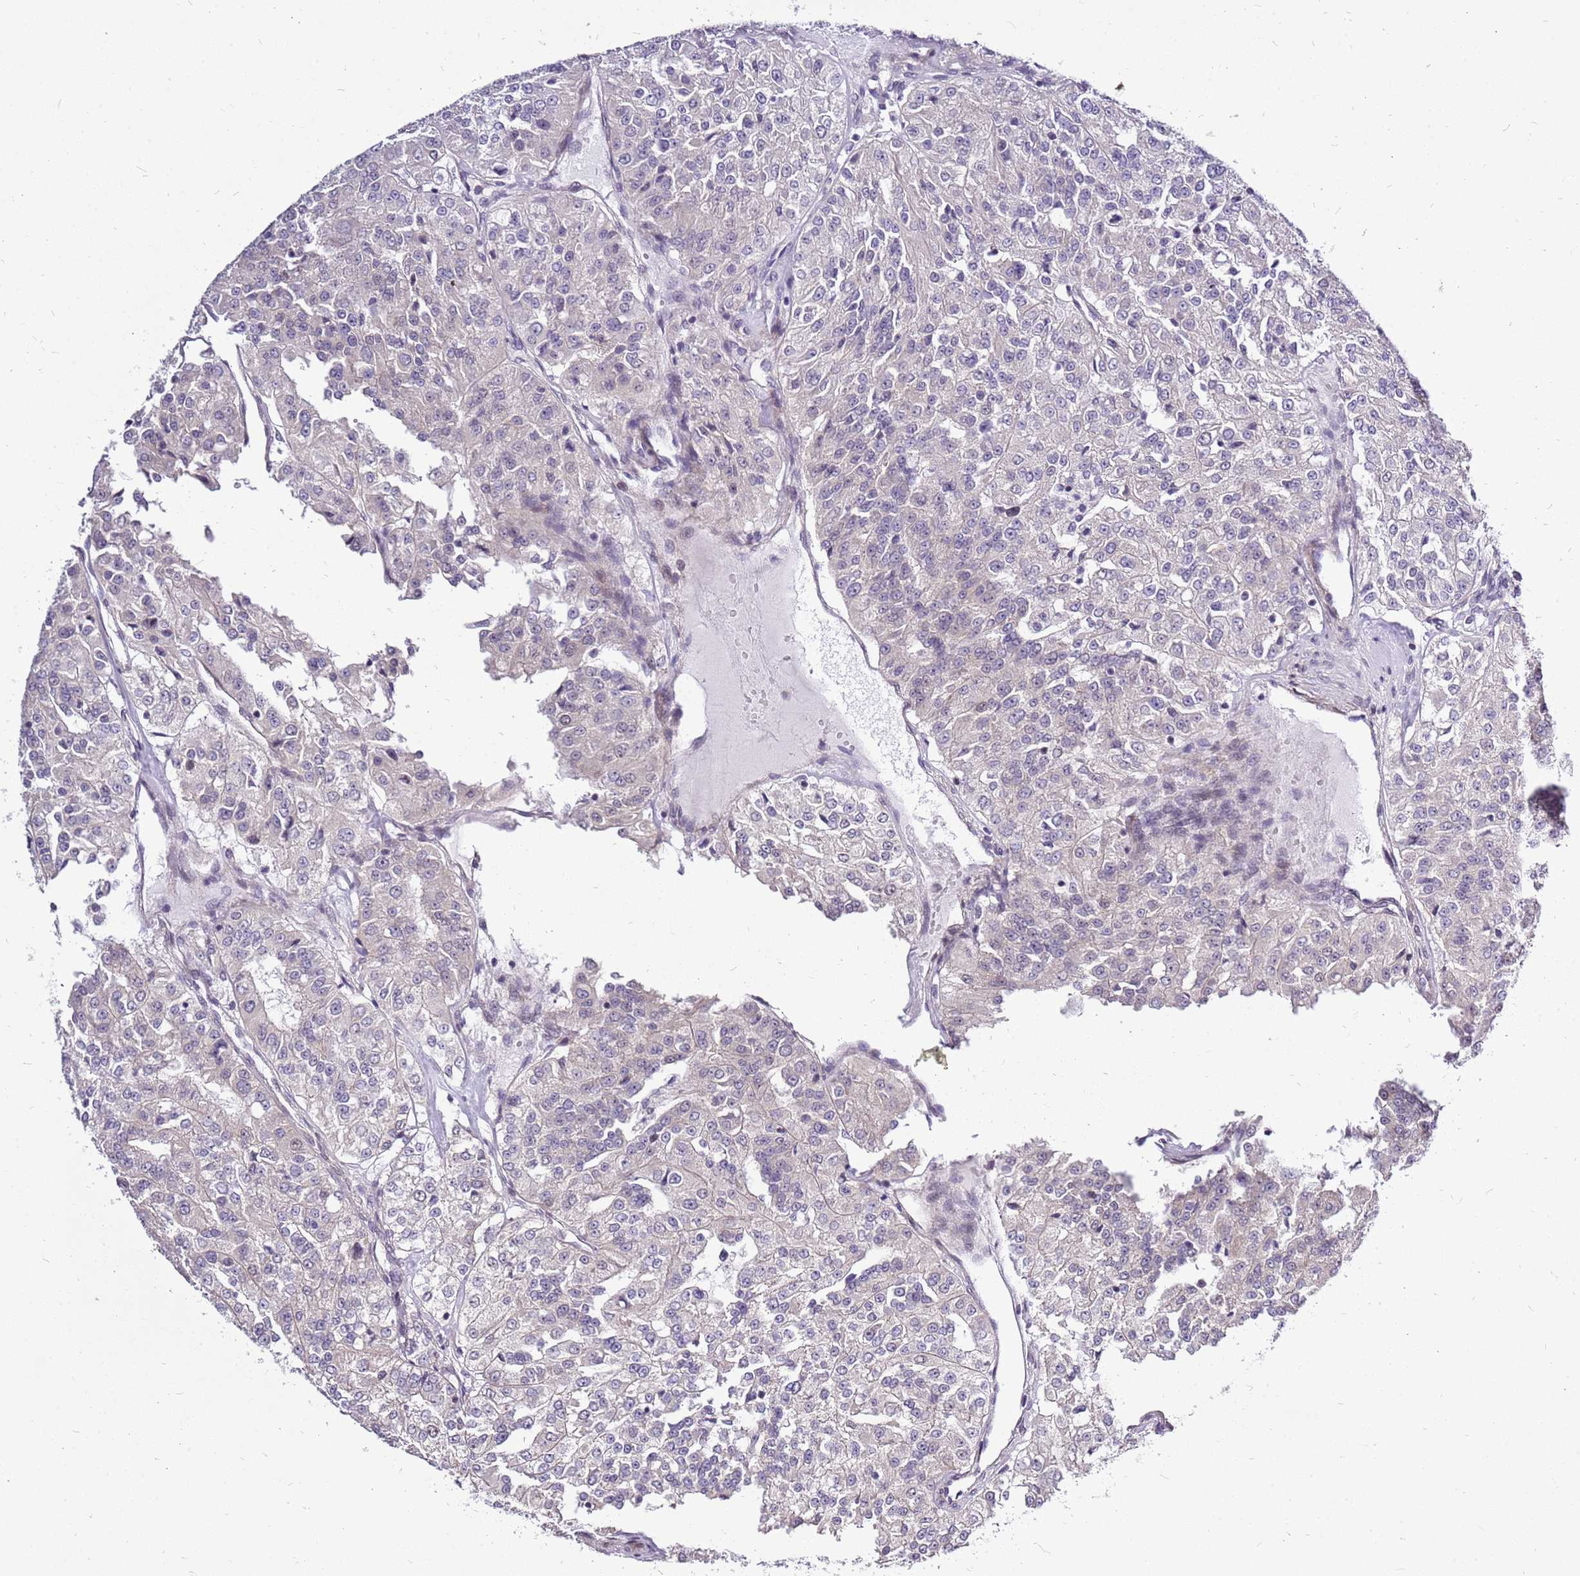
{"staining": {"intensity": "negative", "quantity": "none", "location": "none"}, "tissue": "renal cancer", "cell_type": "Tumor cells", "image_type": "cancer", "snomed": [{"axis": "morphology", "description": "Adenocarcinoma, NOS"}, {"axis": "topography", "description": "Kidney"}], "caption": "This is a micrograph of immunohistochemistry (IHC) staining of adenocarcinoma (renal), which shows no expression in tumor cells.", "gene": "CCDC166", "patient": {"sex": "female", "age": 63}}